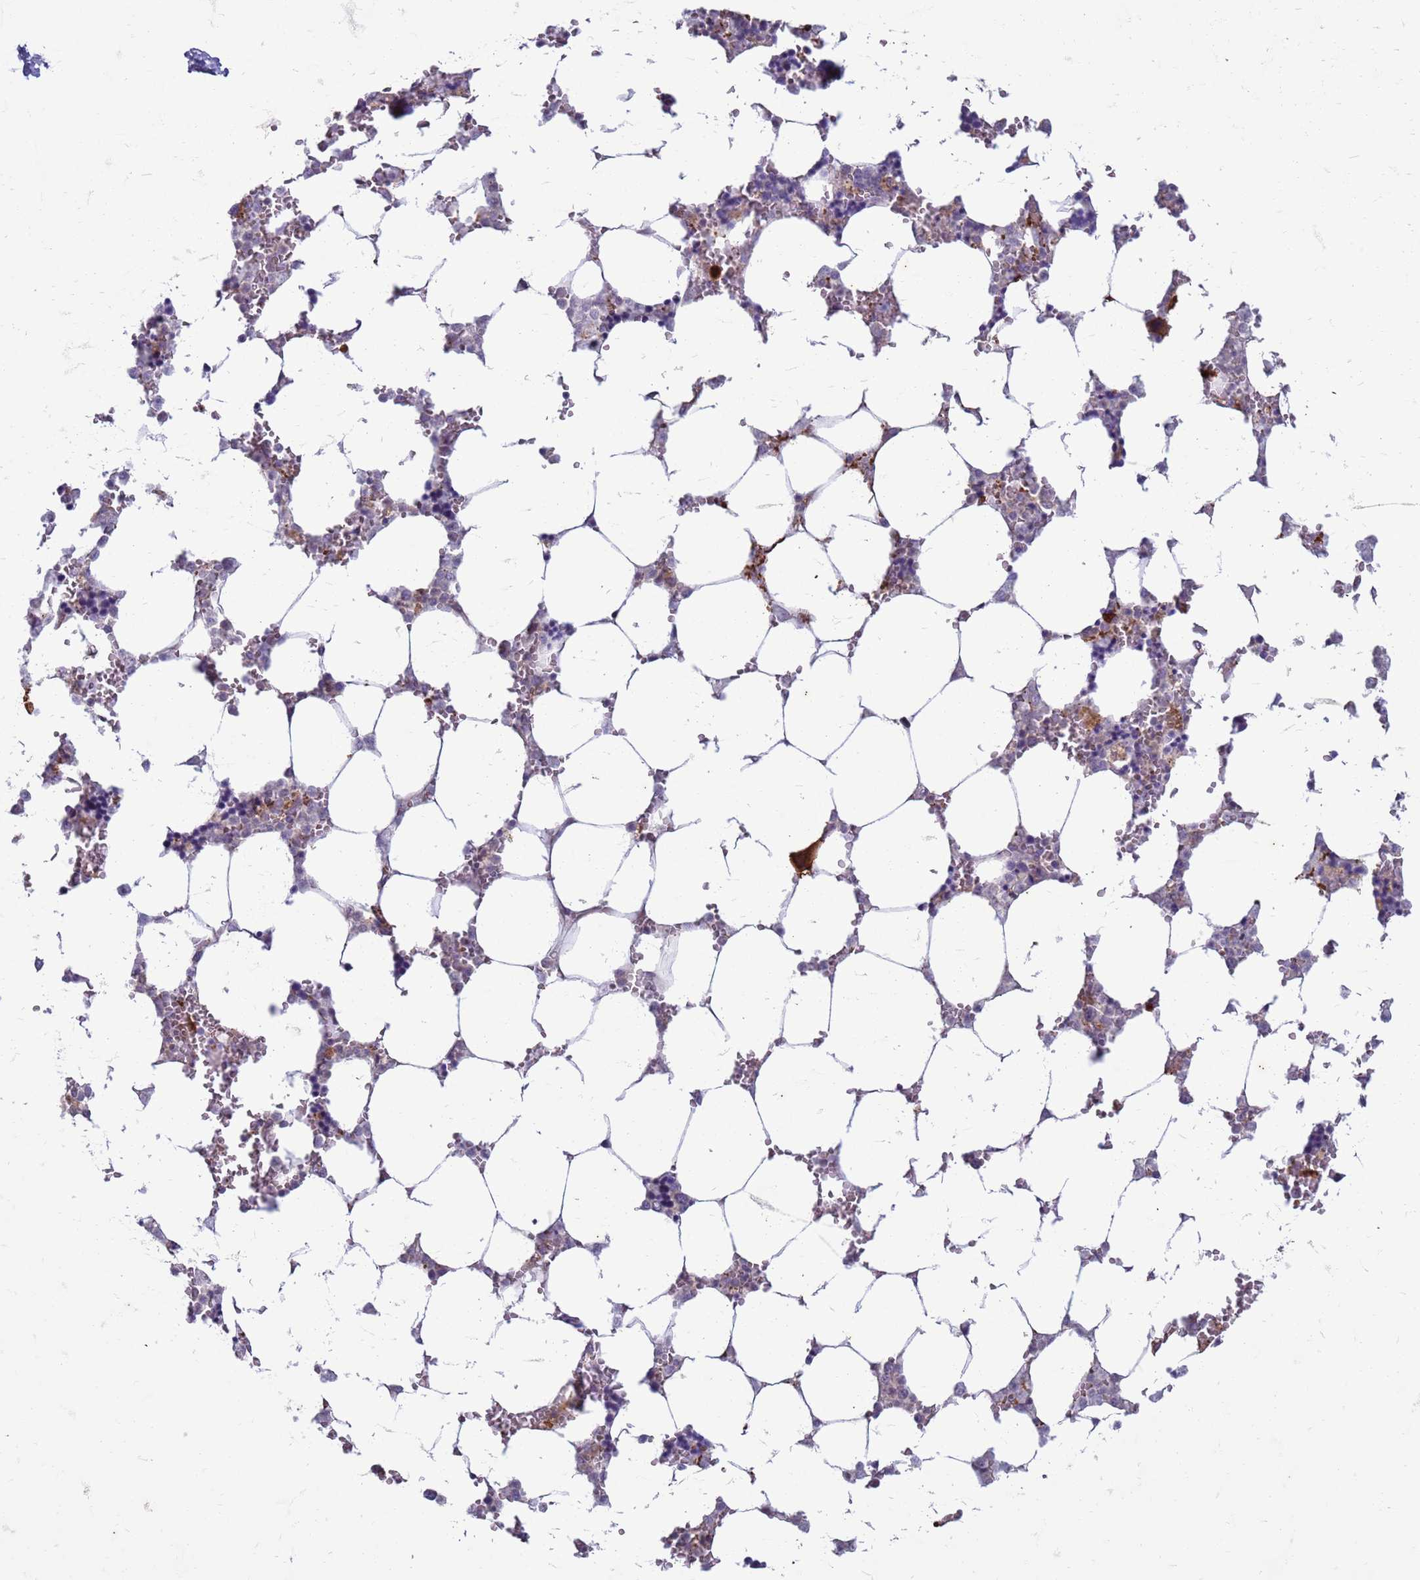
{"staining": {"intensity": "strong", "quantity": "<25%", "location": "cytoplasmic/membranous"}, "tissue": "bone marrow", "cell_type": "Hematopoietic cells", "image_type": "normal", "snomed": [{"axis": "morphology", "description": "Normal tissue, NOS"}, {"axis": "topography", "description": "Bone marrow"}], "caption": "Immunohistochemistry (IHC) image of normal human bone marrow stained for a protein (brown), which shows medium levels of strong cytoplasmic/membranous staining in about <25% of hematopoietic cells.", "gene": "SLC15A3", "patient": {"sex": "male", "age": 64}}